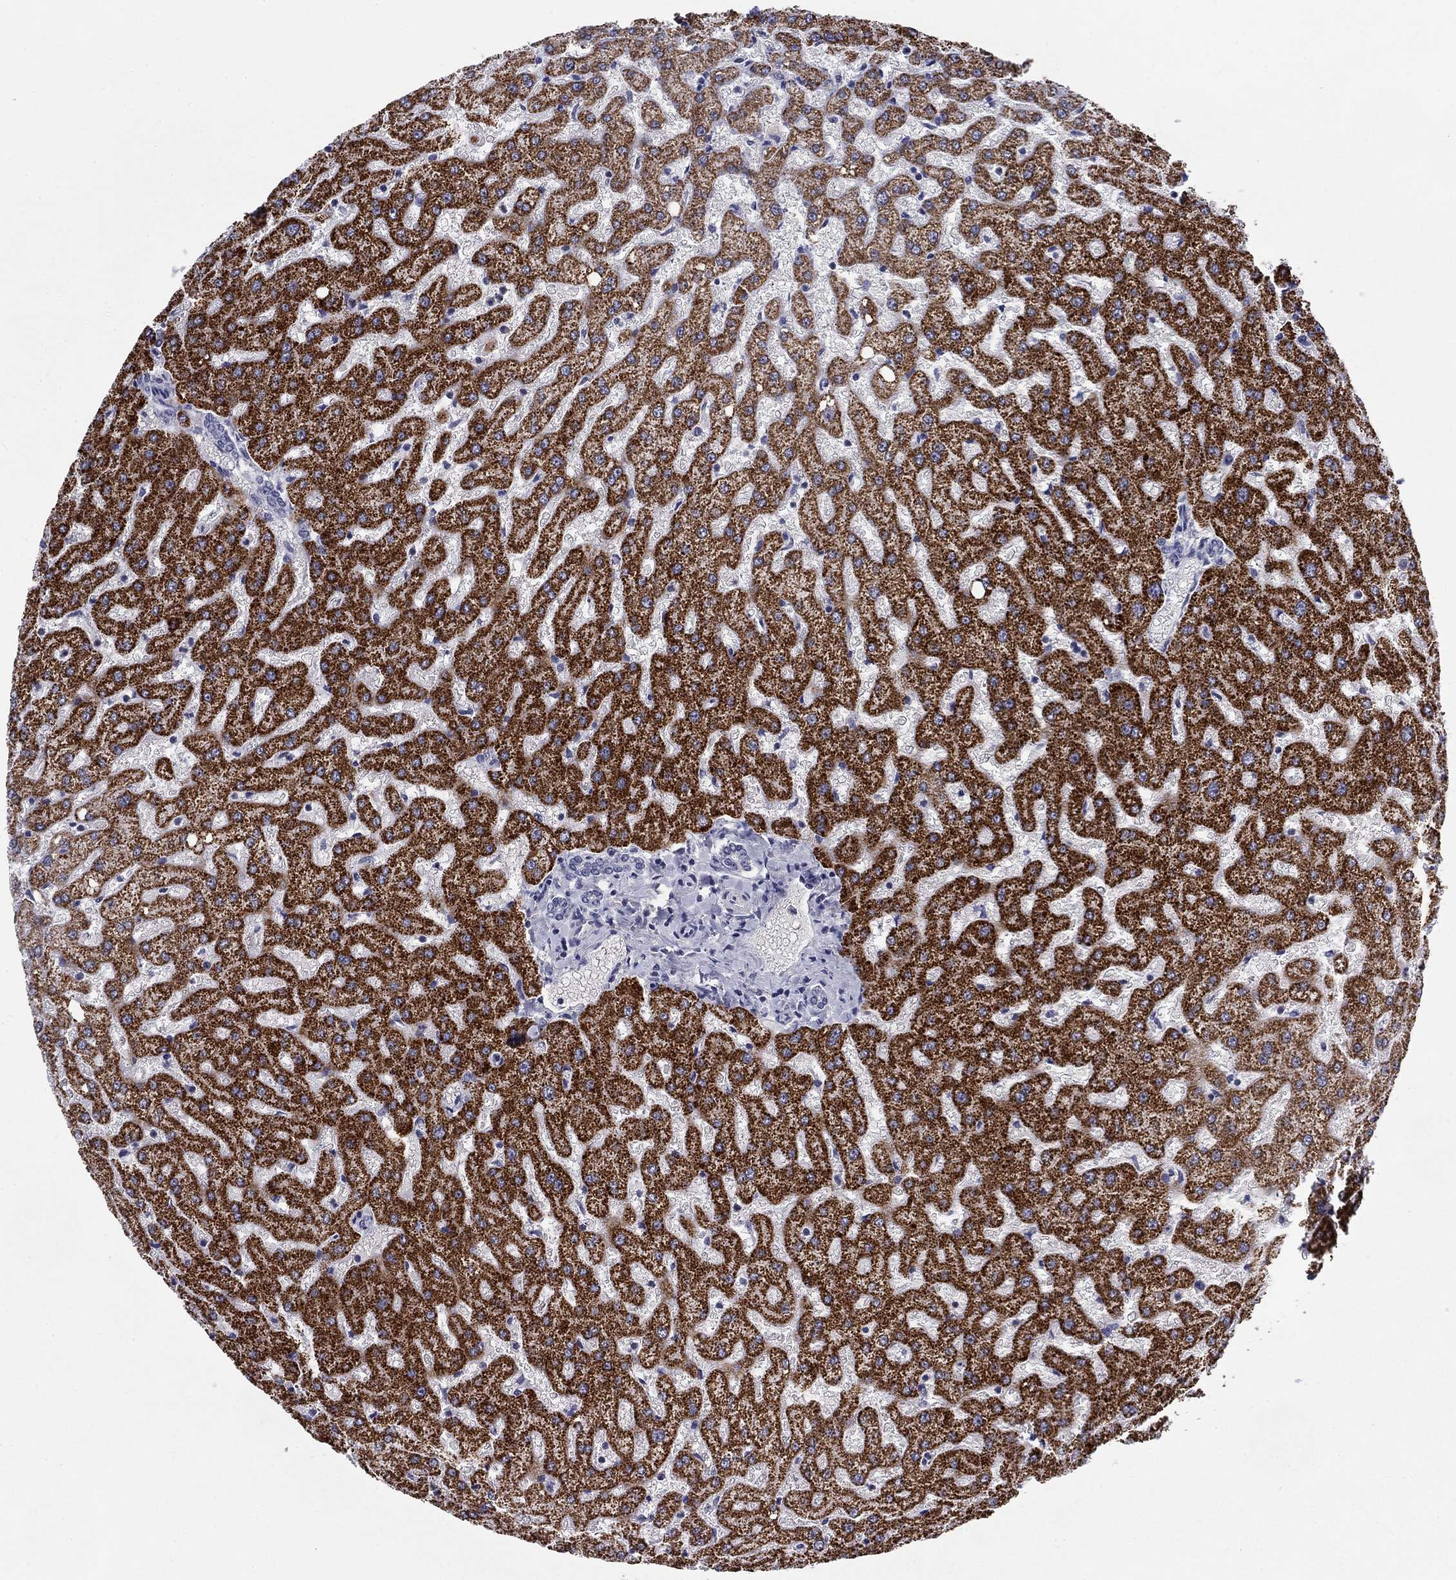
{"staining": {"intensity": "negative", "quantity": "none", "location": "none"}, "tissue": "liver", "cell_type": "Cholangiocytes", "image_type": "normal", "snomed": [{"axis": "morphology", "description": "Normal tissue, NOS"}, {"axis": "topography", "description": "Liver"}], "caption": "This is an immunohistochemistry photomicrograph of benign liver. There is no positivity in cholangiocytes.", "gene": "CACNA1A", "patient": {"sex": "female", "age": 50}}